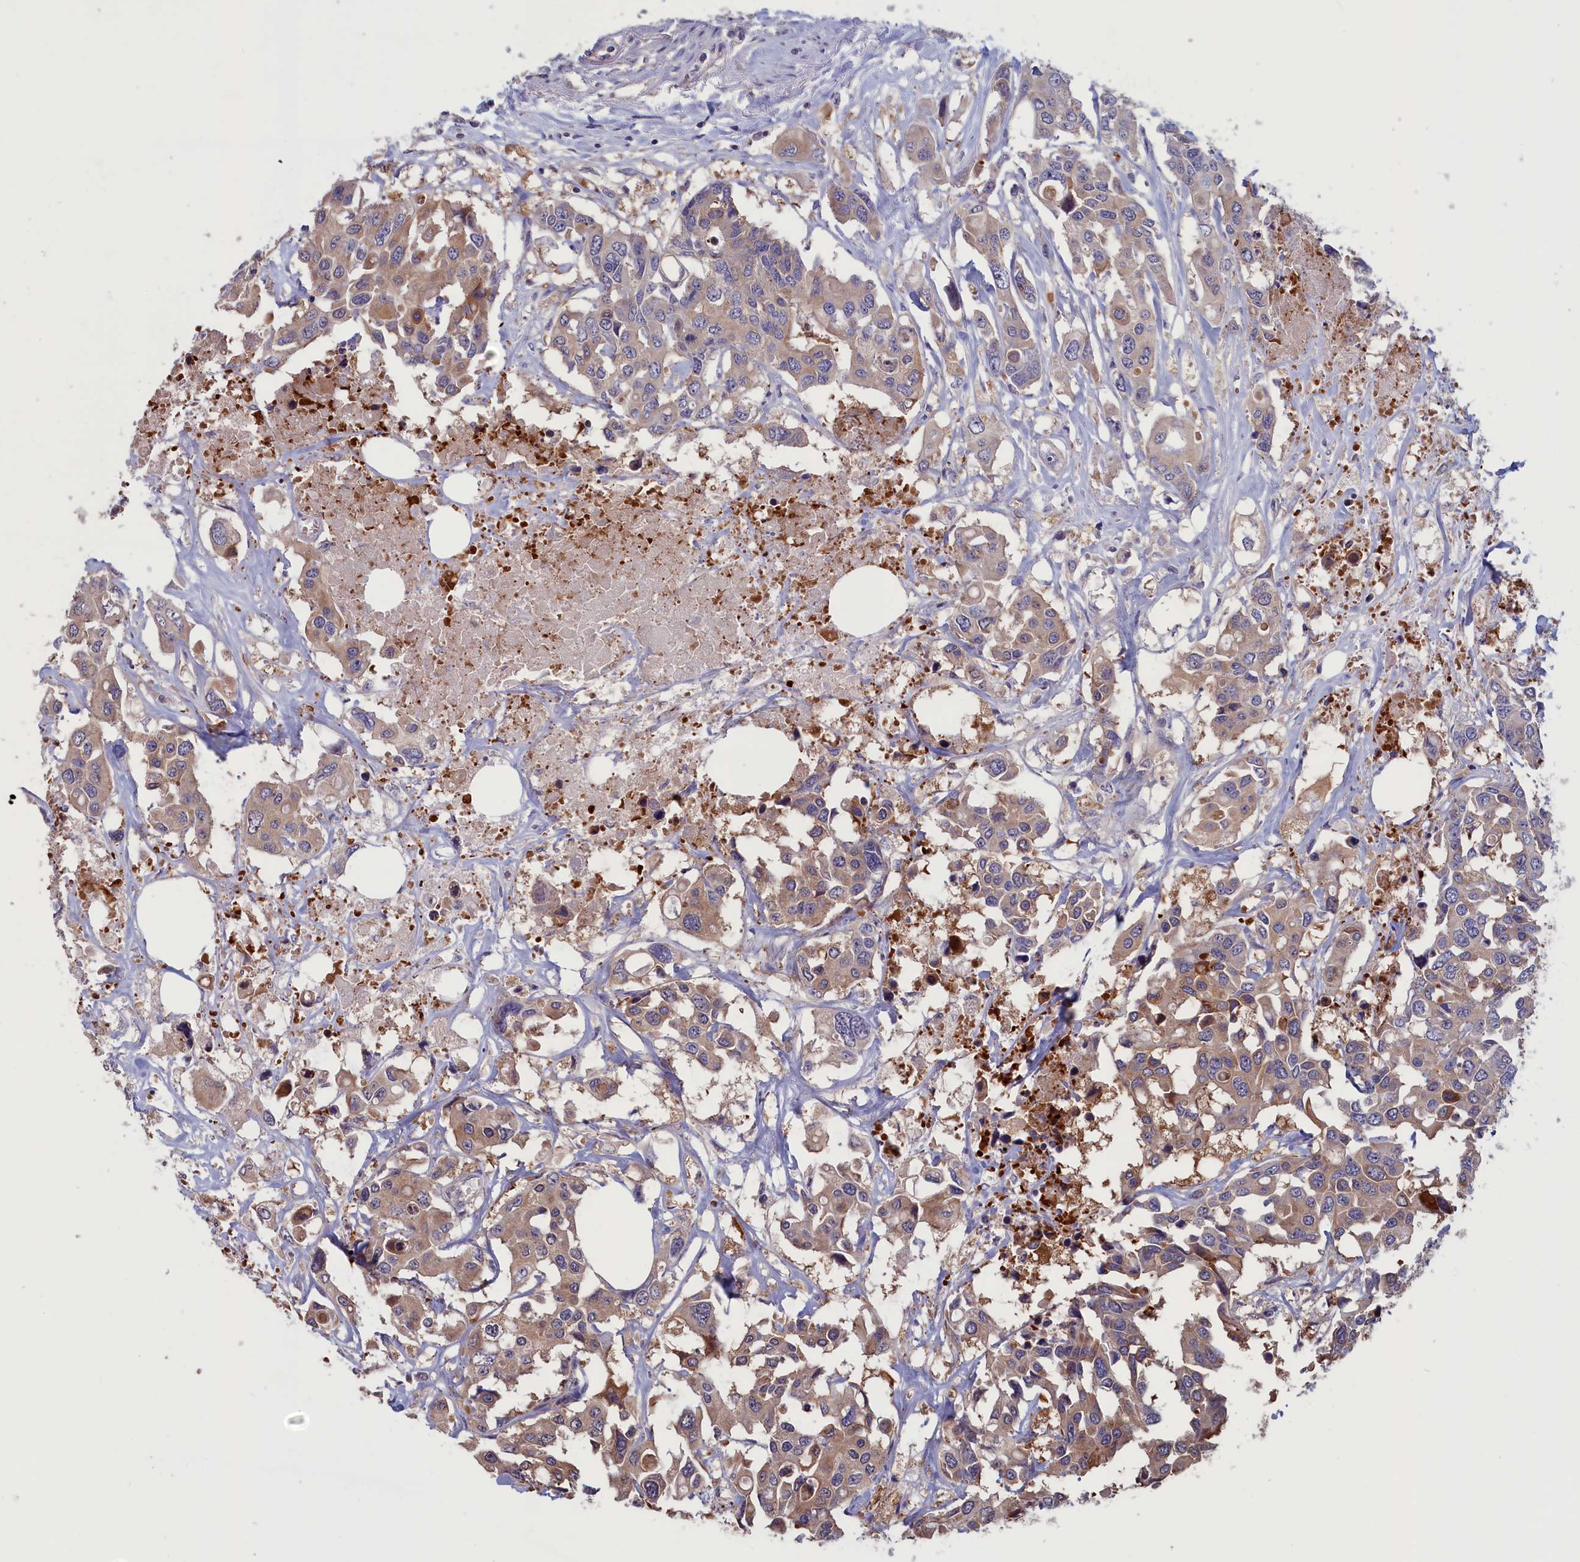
{"staining": {"intensity": "weak", "quantity": ">75%", "location": "cytoplasmic/membranous"}, "tissue": "colorectal cancer", "cell_type": "Tumor cells", "image_type": "cancer", "snomed": [{"axis": "morphology", "description": "Adenocarcinoma, NOS"}, {"axis": "topography", "description": "Colon"}], "caption": "Weak cytoplasmic/membranous positivity for a protein is present in approximately >75% of tumor cells of colorectal adenocarcinoma using immunohistochemistry.", "gene": "CACTIN", "patient": {"sex": "male", "age": 77}}